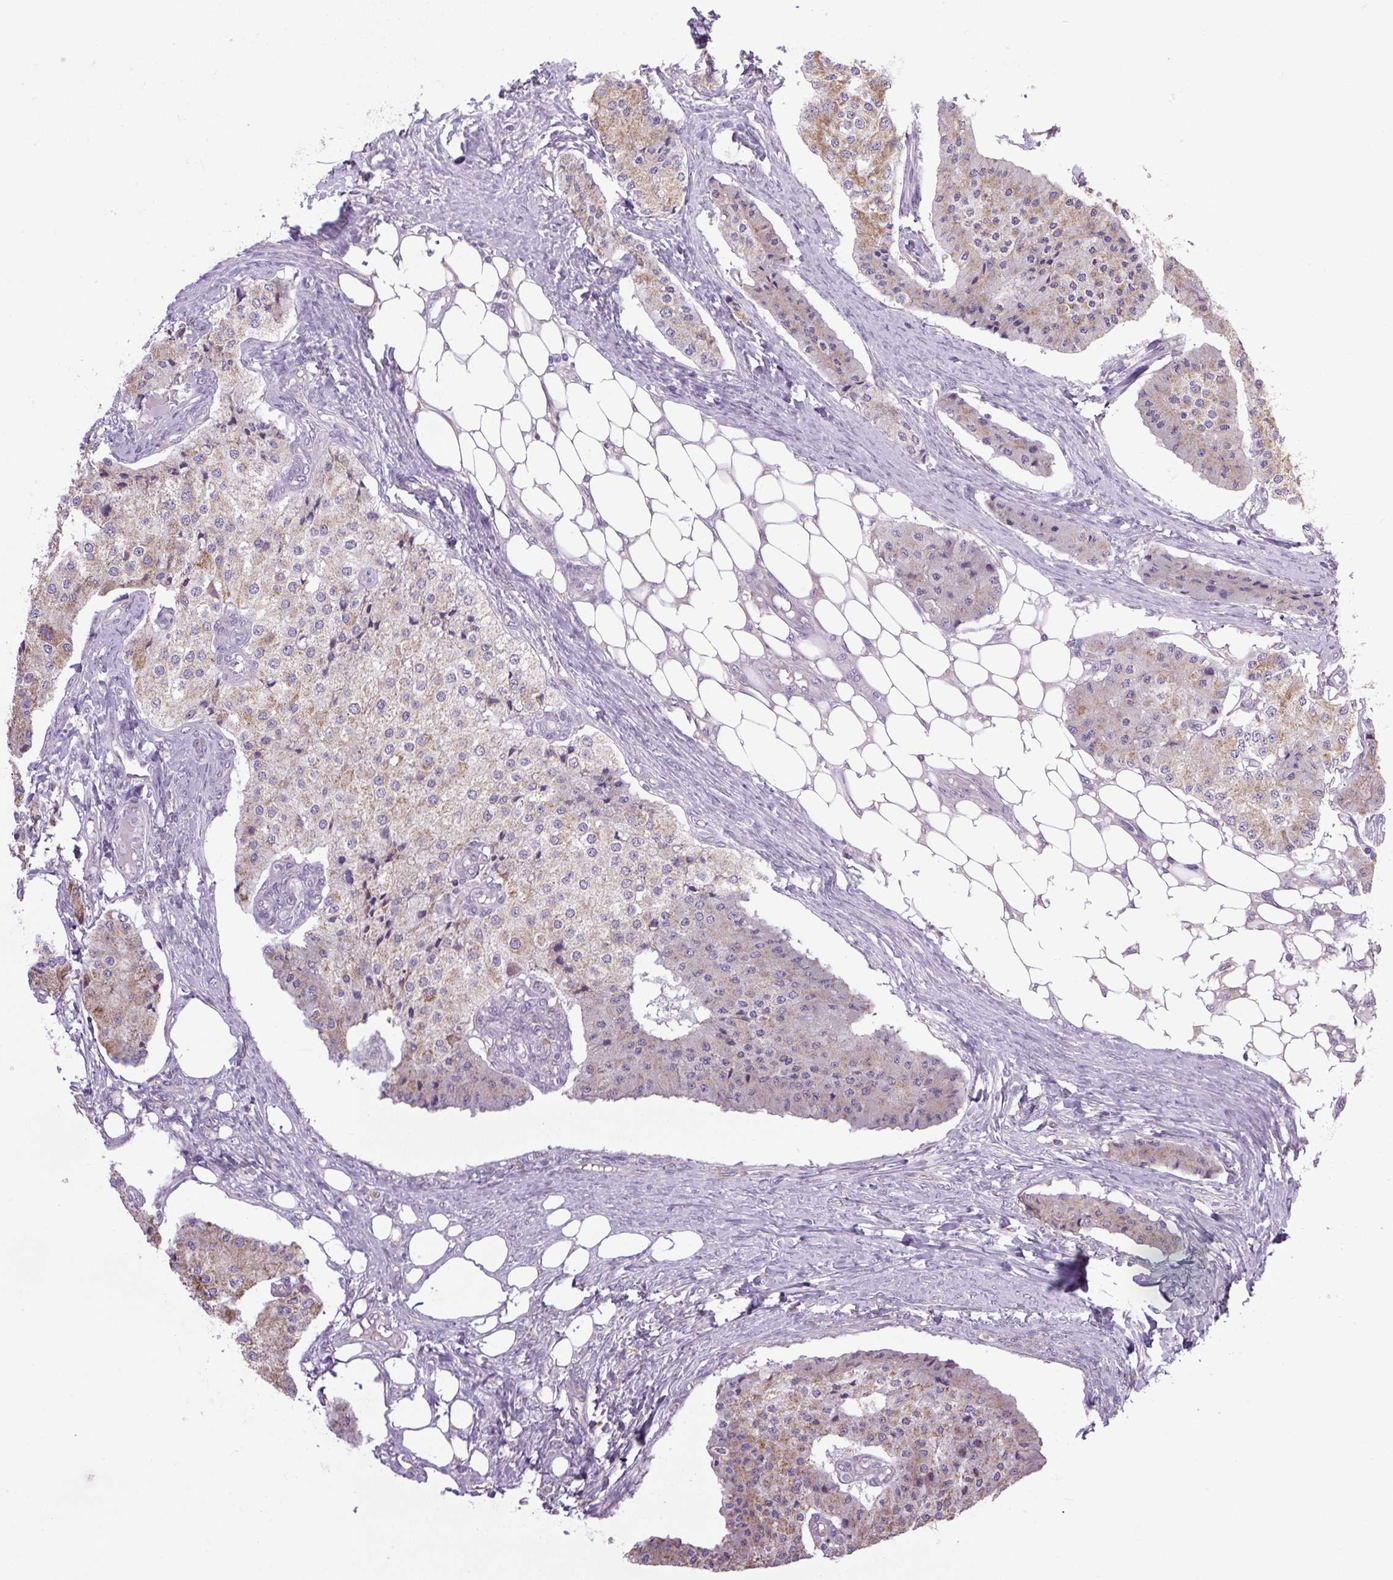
{"staining": {"intensity": "weak", "quantity": "25%-75%", "location": "cytoplasmic/membranous"}, "tissue": "carcinoid", "cell_type": "Tumor cells", "image_type": "cancer", "snomed": [{"axis": "morphology", "description": "Carcinoid, malignant, NOS"}, {"axis": "topography", "description": "Colon"}], "caption": "High-magnification brightfield microscopy of carcinoid (malignant) stained with DAB (brown) and counterstained with hematoxylin (blue). tumor cells exhibit weak cytoplasmic/membranous positivity is identified in approximately25%-75% of cells.", "gene": "RNASE10", "patient": {"sex": "female", "age": 52}}